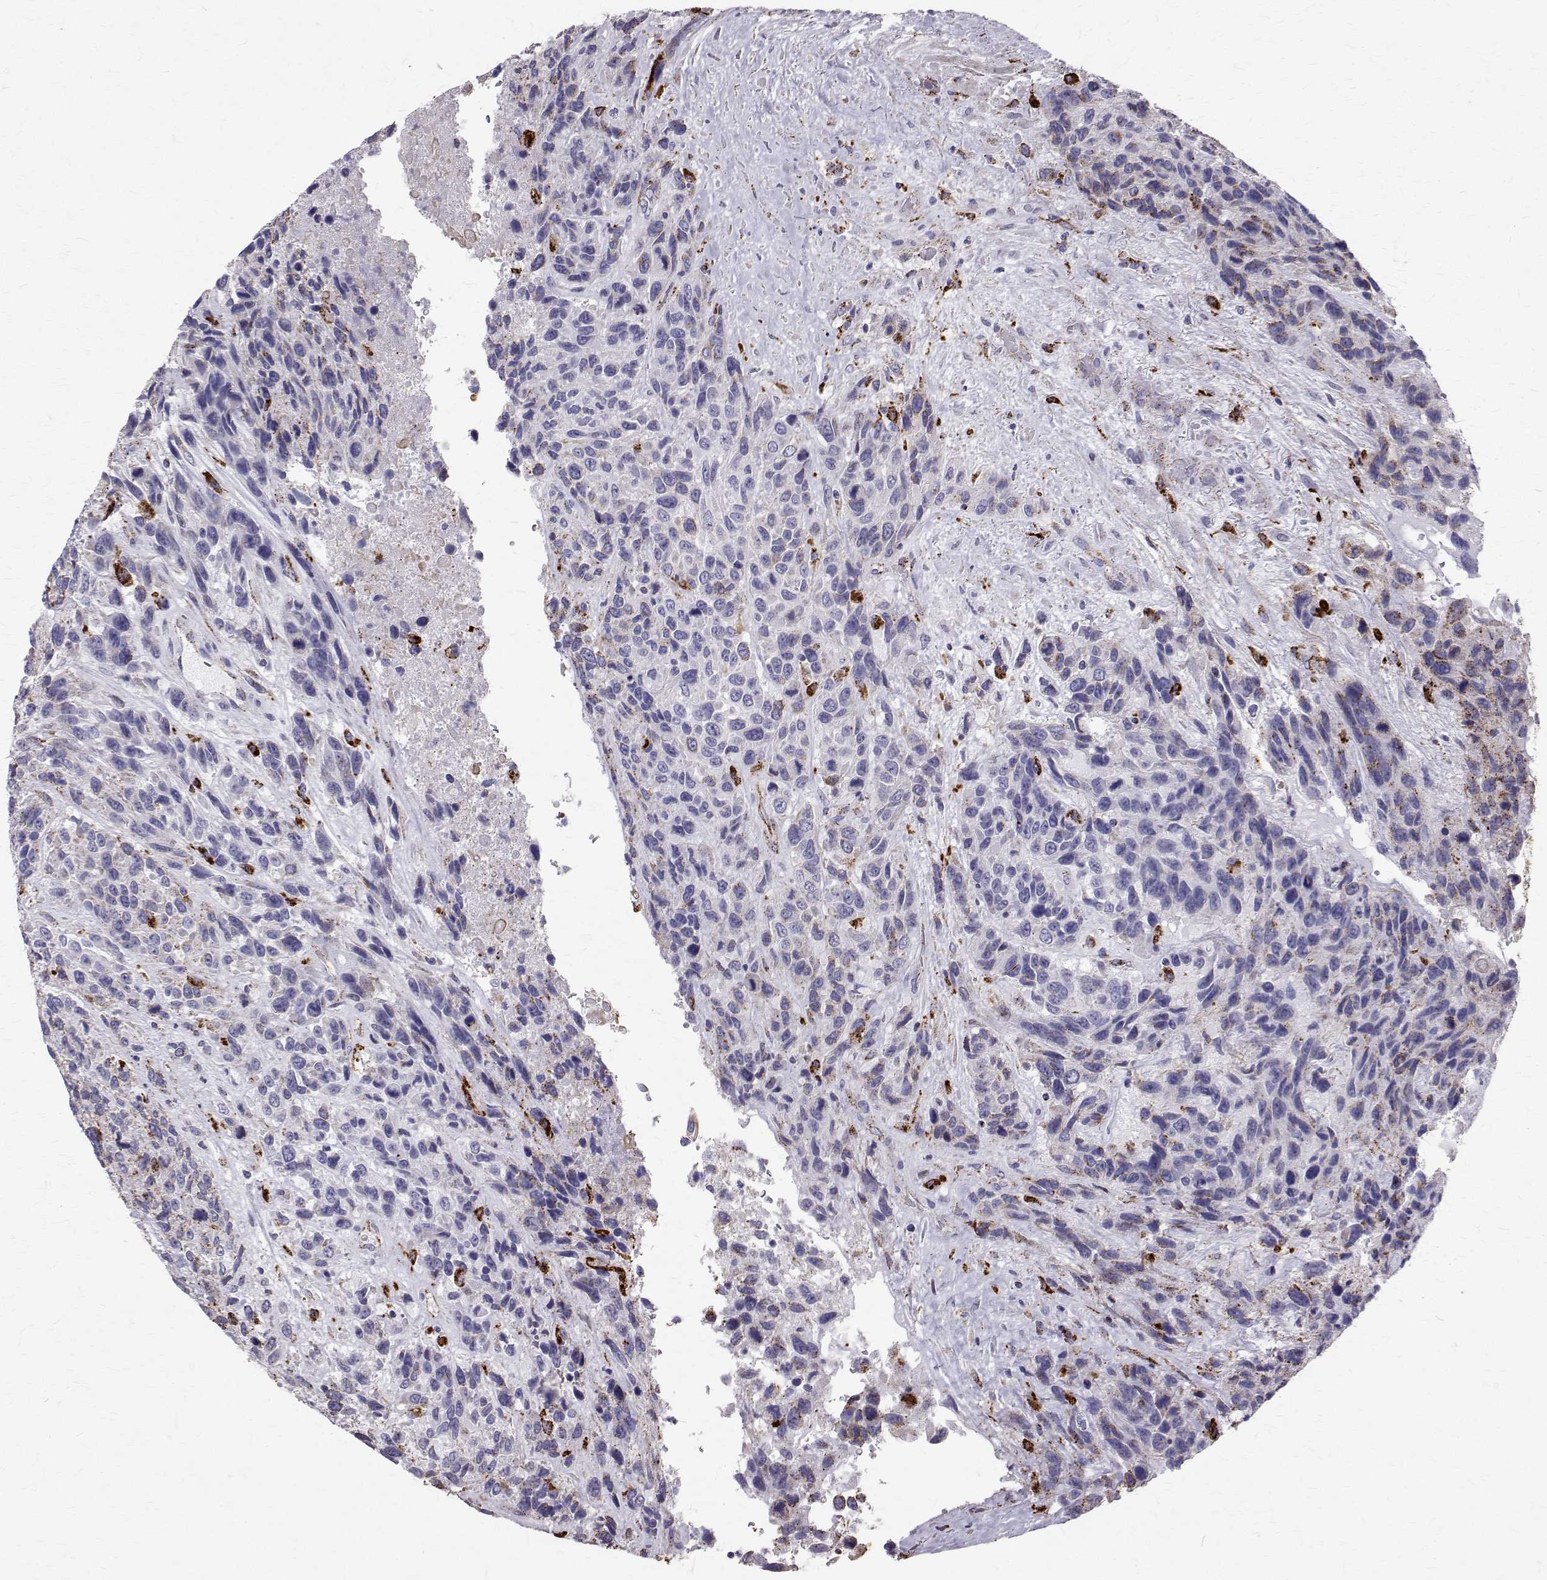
{"staining": {"intensity": "strong", "quantity": "<25%", "location": "nuclear"}, "tissue": "urothelial cancer", "cell_type": "Tumor cells", "image_type": "cancer", "snomed": [{"axis": "morphology", "description": "Urothelial carcinoma, High grade"}, {"axis": "topography", "description": "Urinary bladder"}], "caption": "Protein expression analysis of urothelial carcinoma (high-grade) displays strong nuclear staining in about <25% of tumor cells.", "gene": "TPP1", "patient": {"sex": "female", "age": 70}}